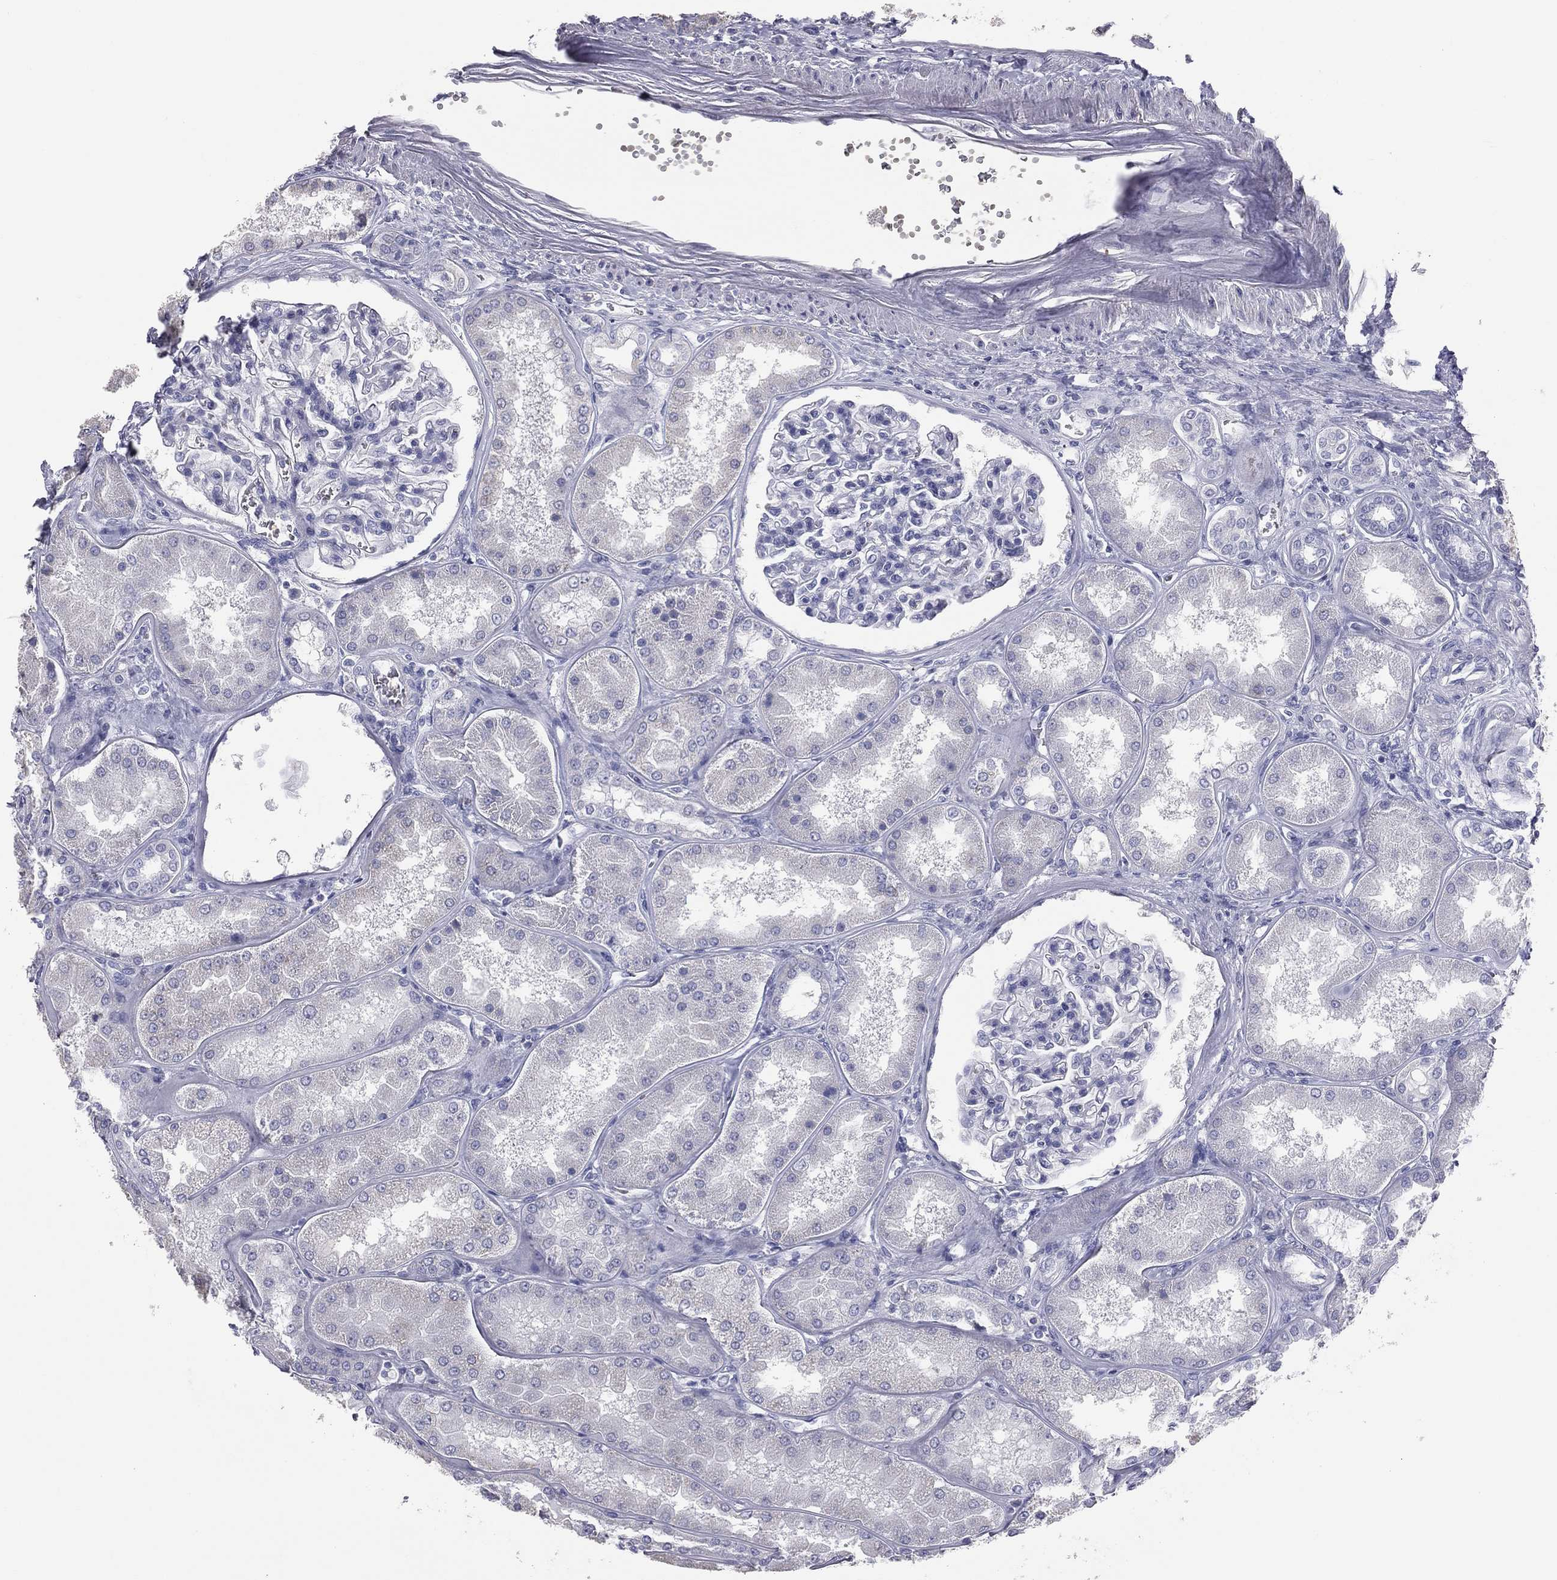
{"staining": {"intensity": "negative", "quantity": "none", "location": "none"}, "tissue": "kidney", "cell_type": "Cells in glomeruli", "image_type": "normal", "snomed": [{"axis": "morphology", "description": "Normal tissue, NOS"}, {"axis": "topography", "description": "Kidney"}], "caption": "The image displays no significant staining in cells in glomeruli of kidney. The staining was performed using DAB (3,3'-diaminobenzidine) to visualize the protein expression in brown, while the nuclei were stained in blue with hematoxylin (Magnification: 20x).", "gene": "ESX1", "patient": {"sex": "female", "age": 56}}